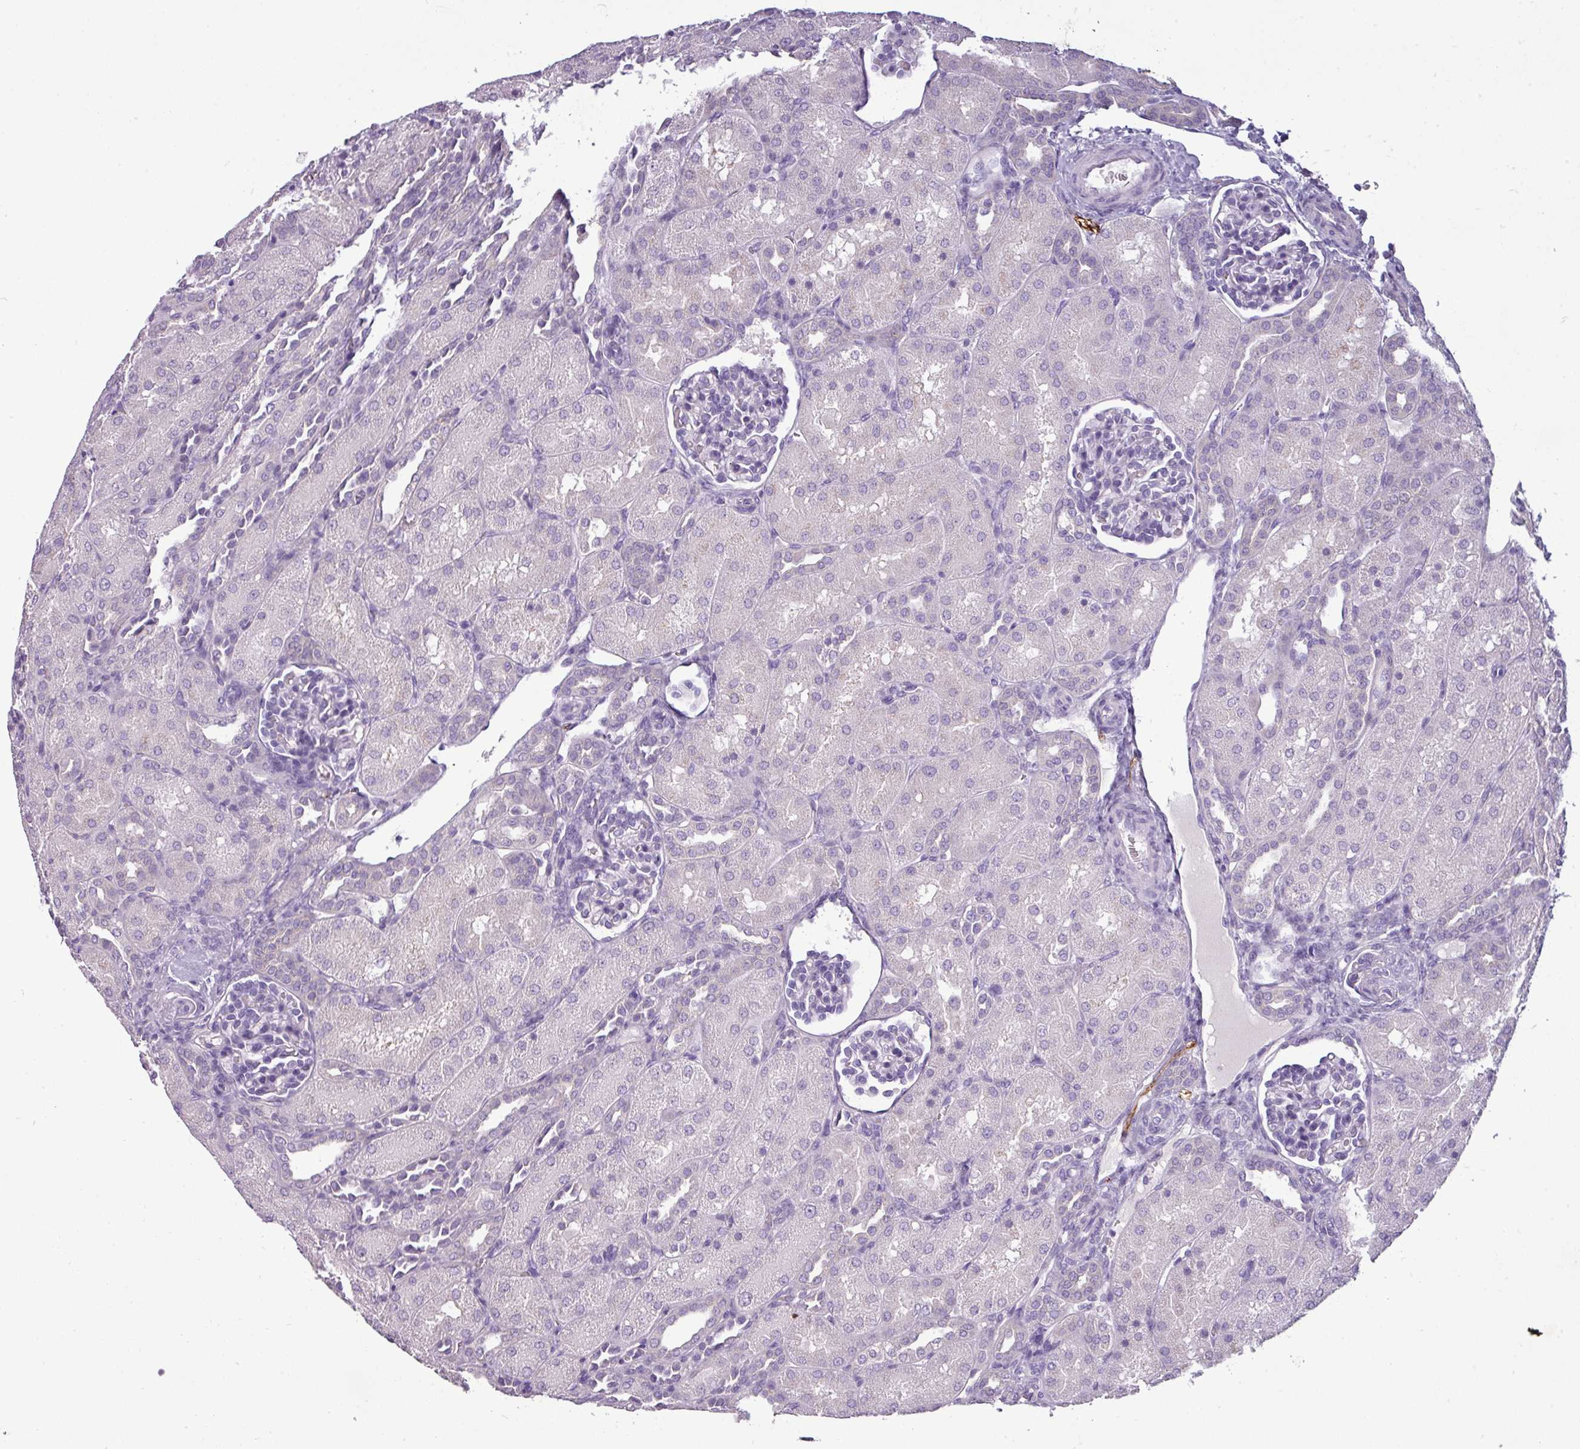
{"staining": {"intensity": "negative", "quantity": "none", "location": "none"}, "tissue": "kidney", "cell_type": "Cells in glomeruli", "image_type": "normal", "snomed": [{"axis": "morphology", "description": "Normal tissue, NOS"}, {"axis": "topography", "description": "Kidney"}], "caption": "Kidney stained for a protein using IHC shows no staining cells in glomeruli.", "gene": "DNAAF9", "patient": {"sex": "male", "age": 1}}